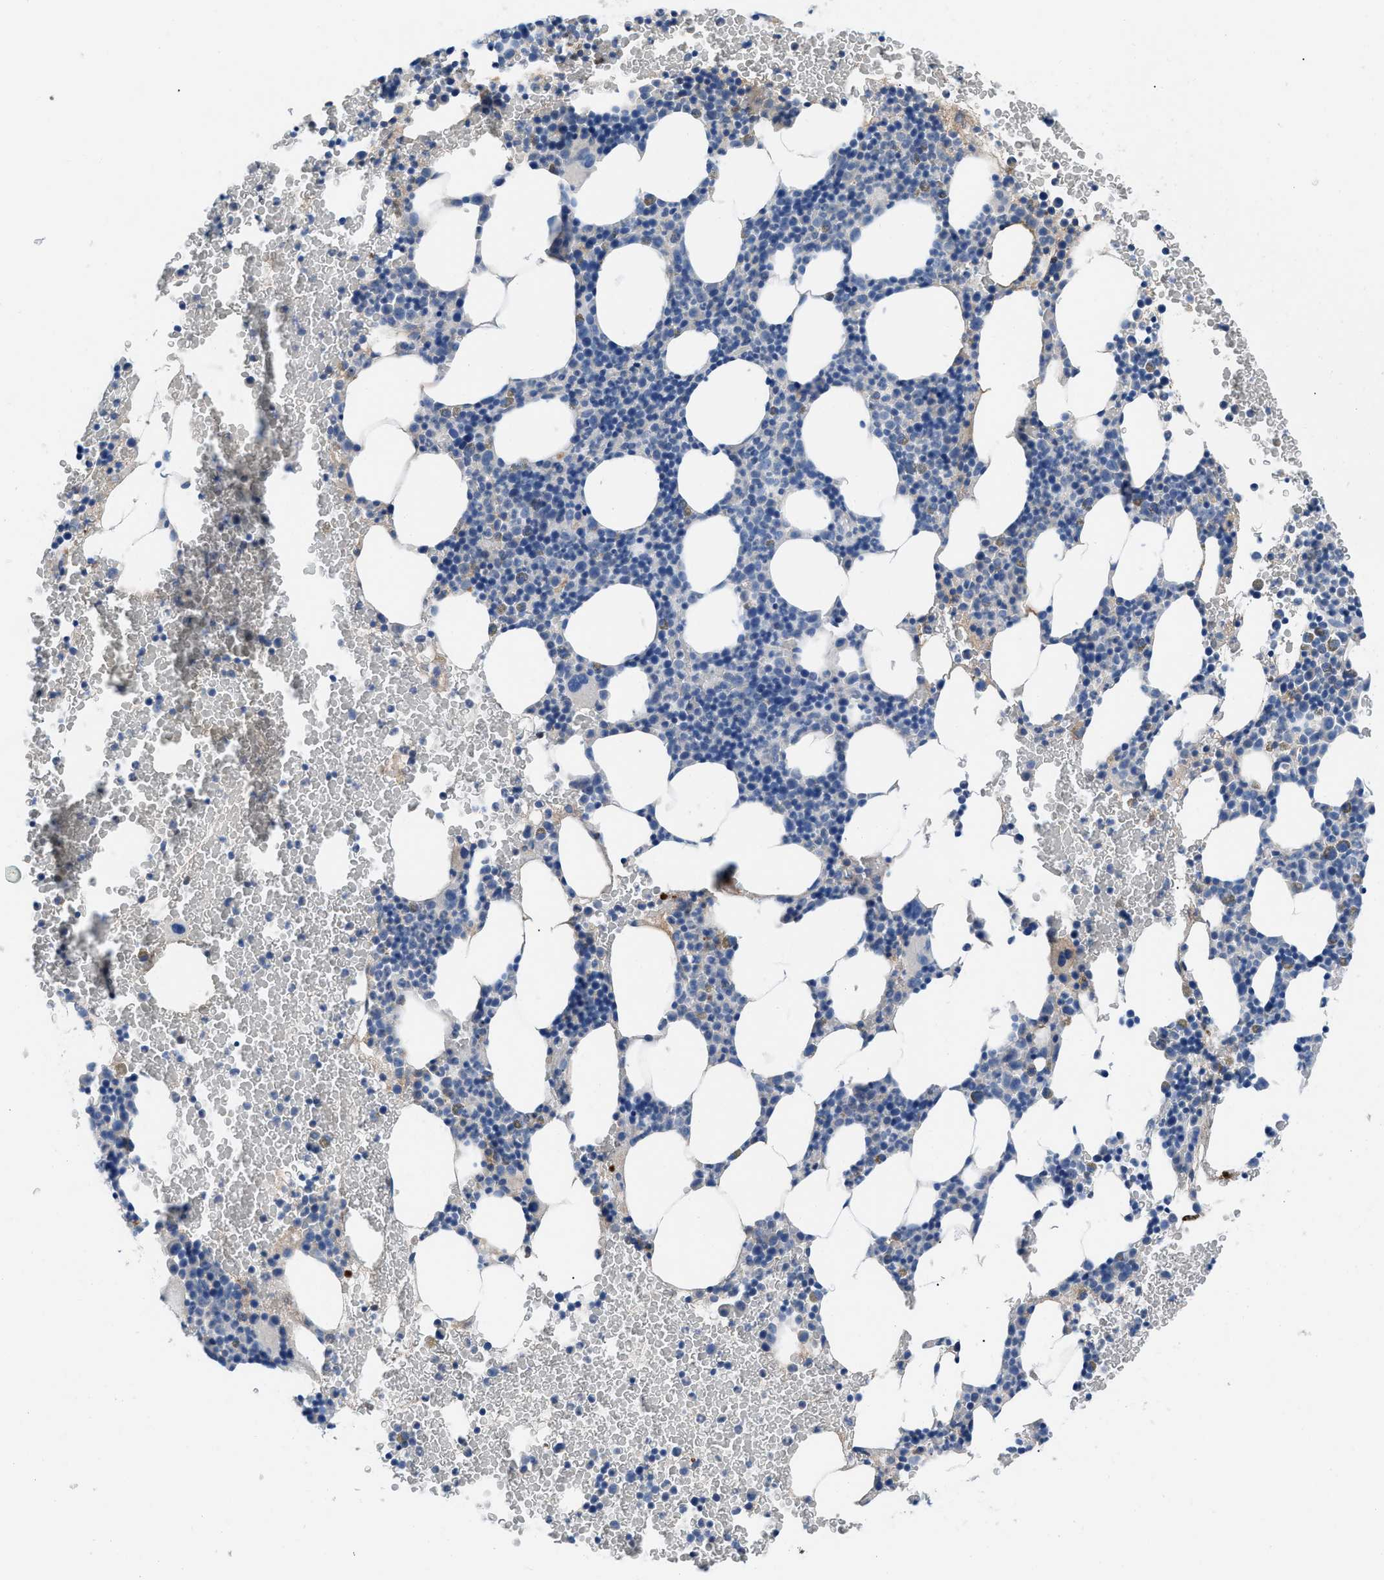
{"staining": {"intensity": "weak", "quantity": "<25%", "location": "cytoplasmic/membranous"}, "tissue": "bone marrow", "cell_type": "Hematopoietic cells", "image_type": "normal", "snomed": [{"axis": "morphology", "description": "Normal tissue, NOS"}, {"axis": "morphology", "description": "Inflammation, NOS"}, {"axis": "topography", "description": "Bone marrow"}], "caption": "Immunohistochemistry (IHC) photomicrograph of unremarkable bone marrow: bone marrow stained with DAB (3,3'-diaminobenzidine) demonstrates no significant protein staining in hematopoietic cells.", "gene": "HPX", "patient": {"sex": "female", "age": 70}}